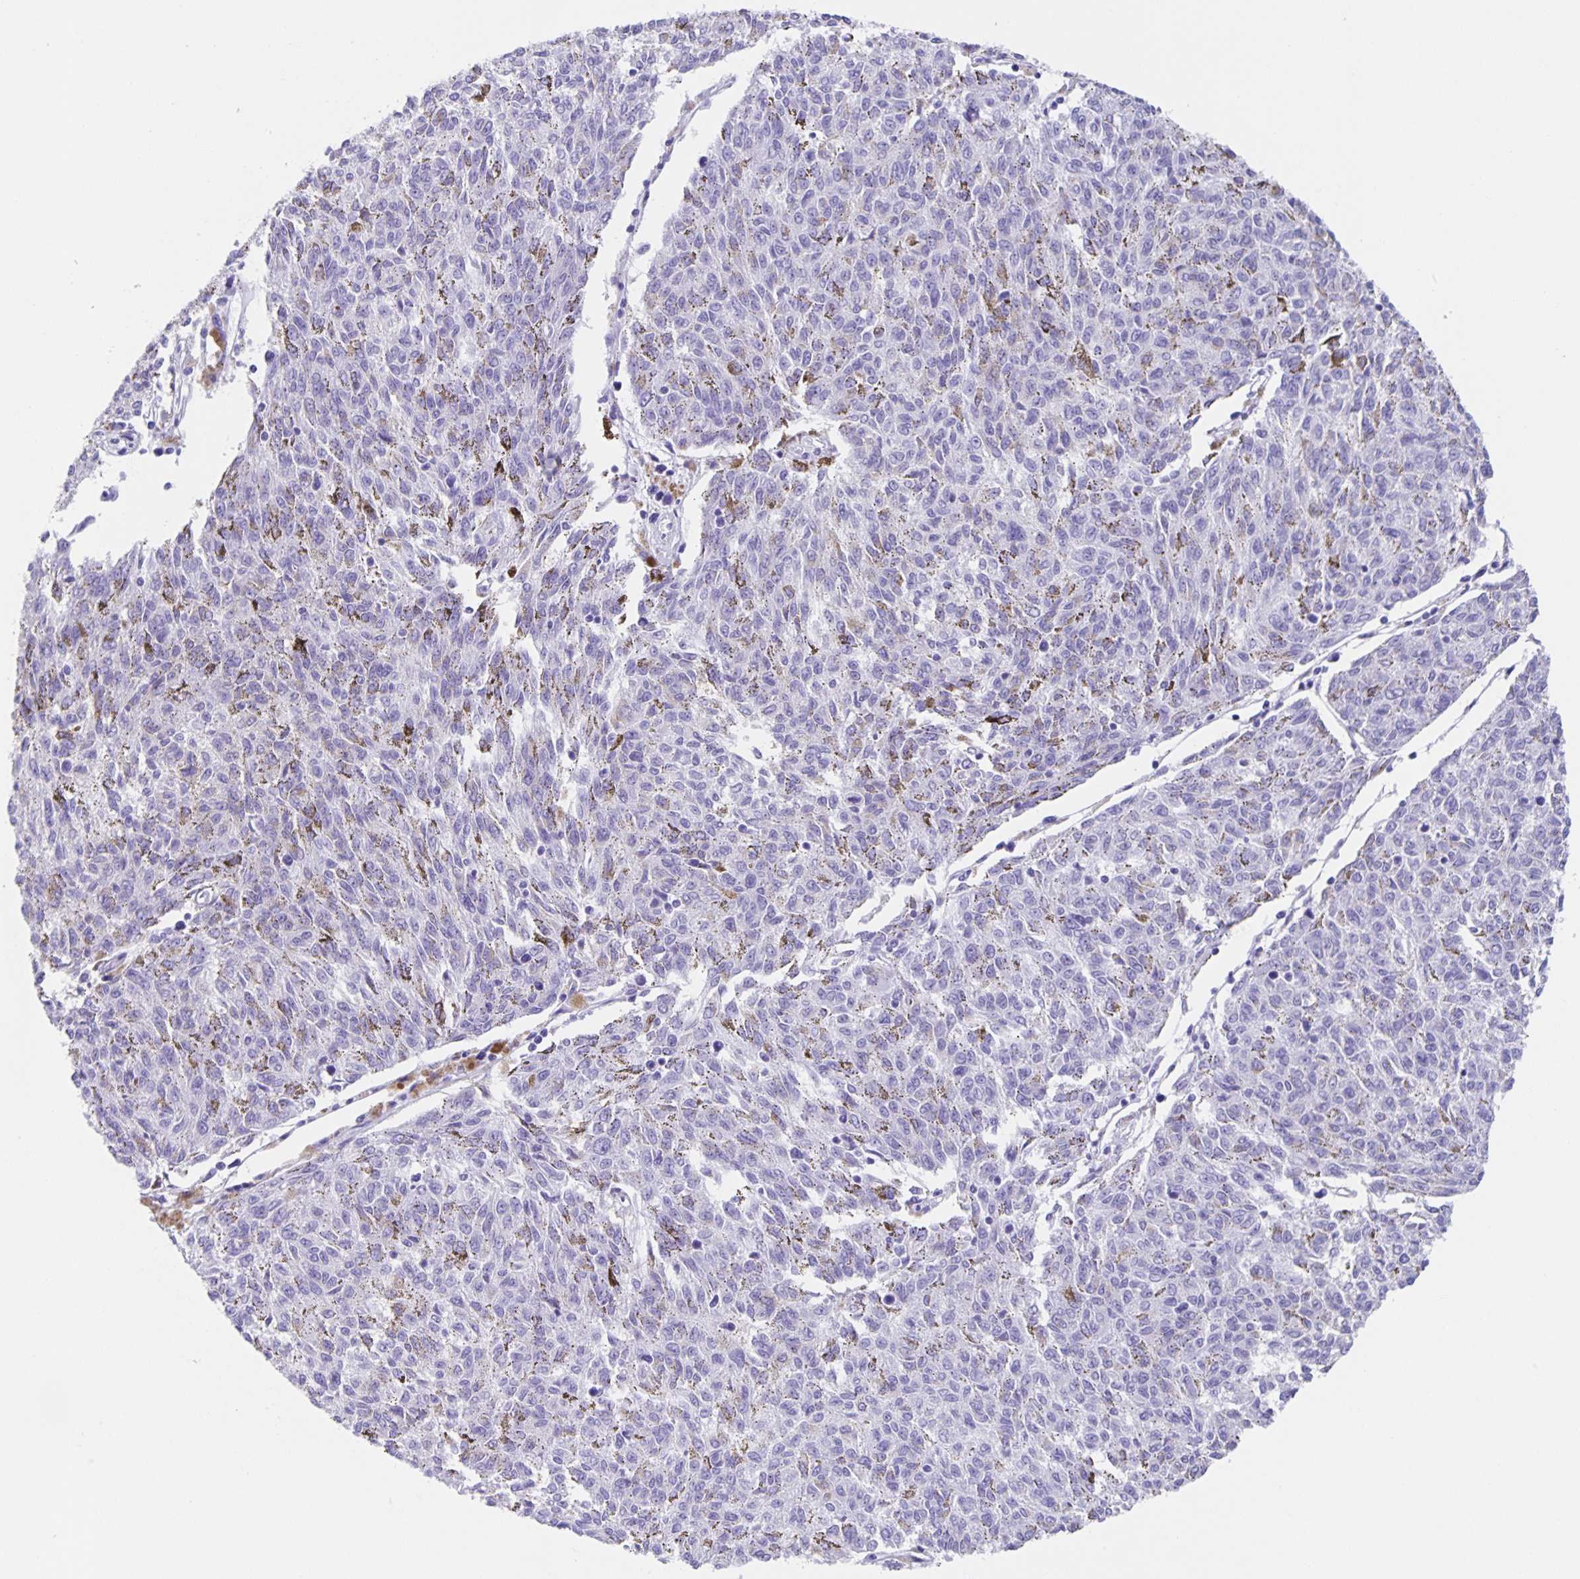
{"staining": {"intensity": "negative", "quantity": "none", "location": "none"}, "tissue": "melanoma", "cell_type": "Tumor cells", "image_type": "cancer", "snomed": [{"axis": "morphology", "description": "Malignant melanoma, NOS"}, {"axis": "topography", "description": "Skin"}], "caption": "There is no significant positivity in tumor cells of malignant melanoma.", "gene": "GUCA2A", "patient": {"sex": "female", "age": 72}}